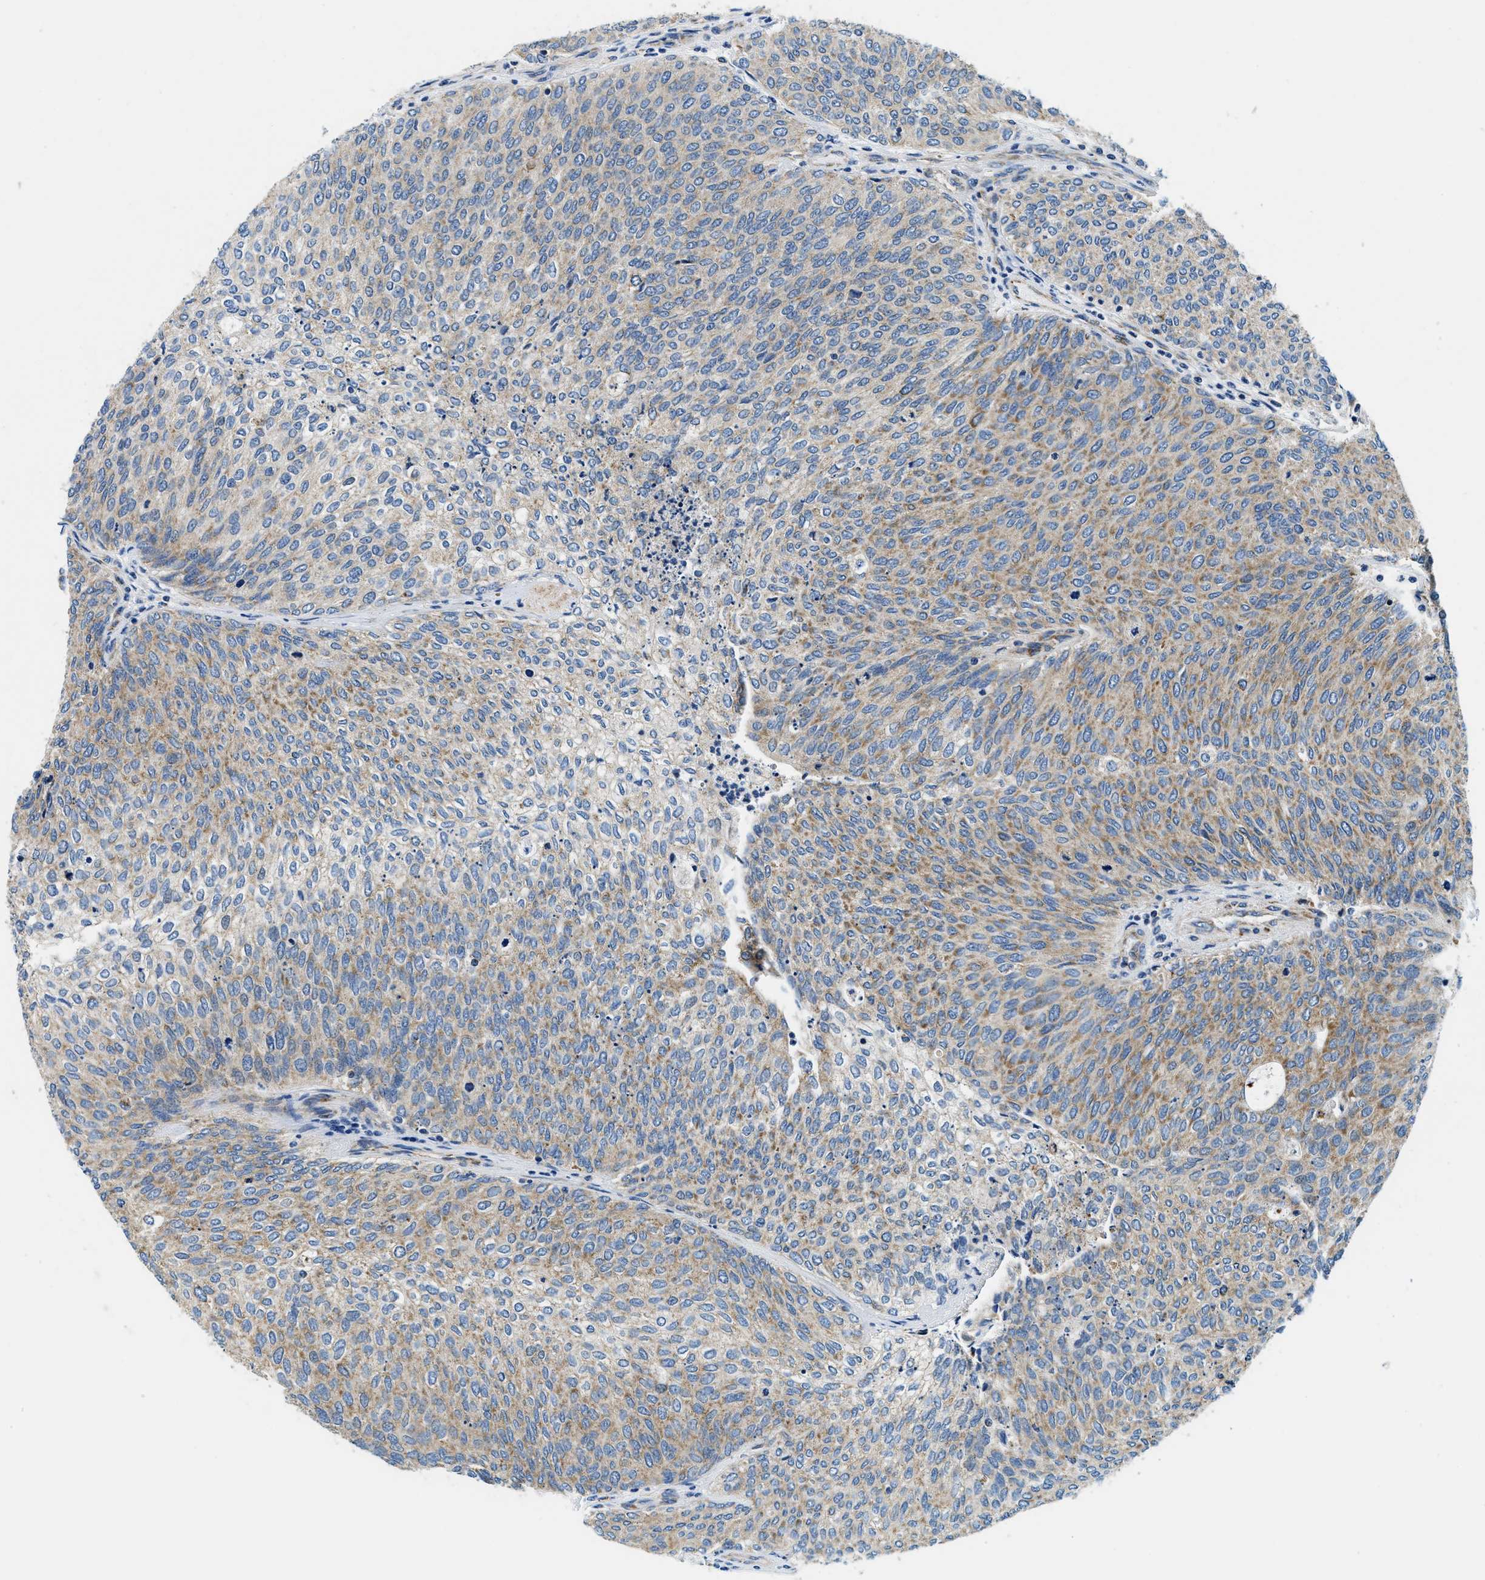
{"staining": {"intensity": "weak", "quantity": "25%-75%", "location": "cytoplasmic/membranous"}, "tissue": "urothelial cancer", "cell_type": "Tumor cells", "image_type": "cancer", "snomed": [{"axis": "morphology", "description": "Urothelial carcinoma, Low grade"}, {"axis": "topography", "description": "Urinary bladder"}], "caption": "Tumor cells reveal low levels of weak cytoplasmic/membranous staining in approximately 25%-75% of cells in urothelial cancer. Nuclei are stained in blue.", "gene": "SAMD4B", "patient": {"sex": "female", "age": 79}}